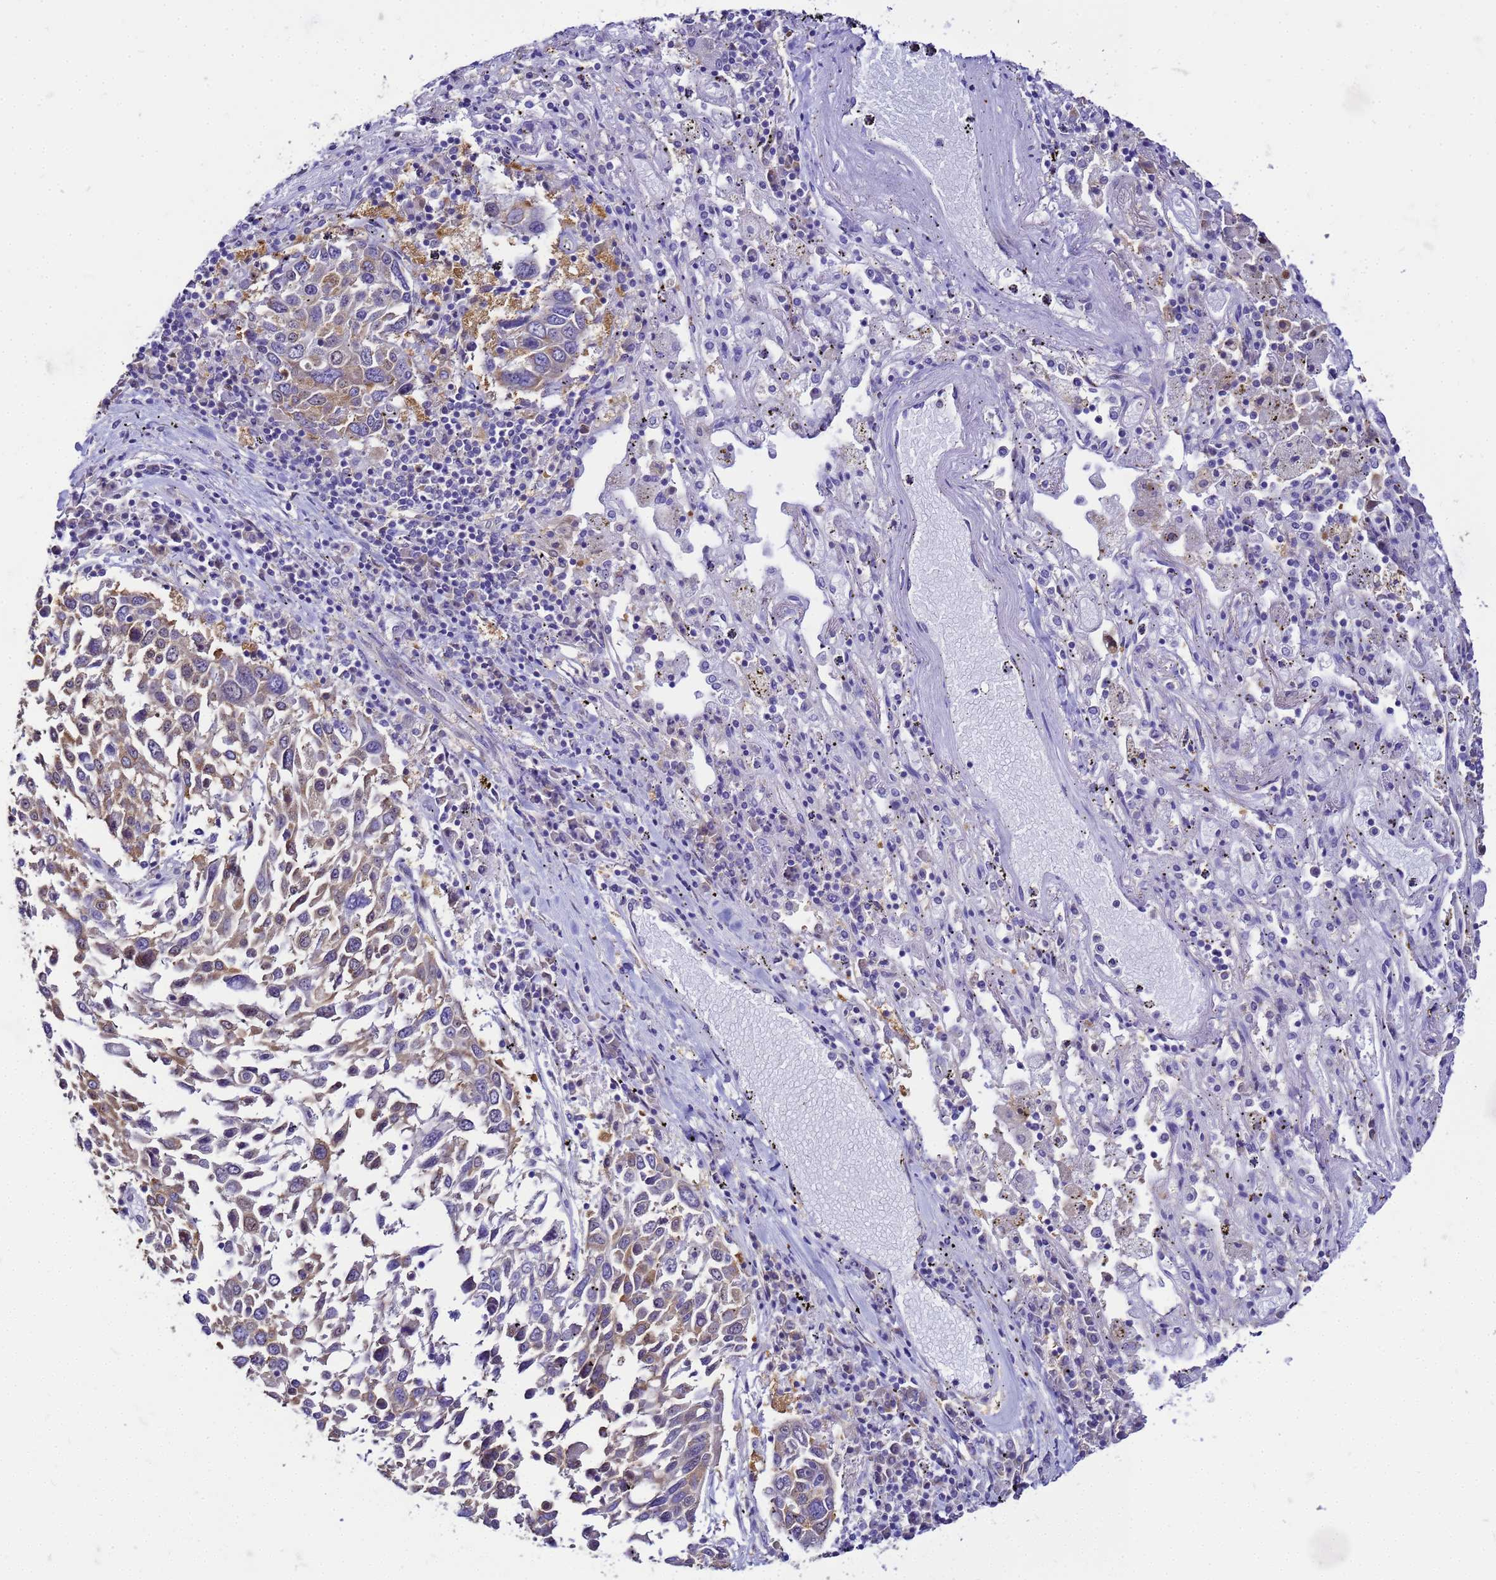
{"staining": {"intensity": "moderate", "quantity": "<25%", "location": "cytoplasmic/membranous"}, "tissue": "lung cancer", "cell_type": "Tumor cells", "image_type": "cancer", "snomed": [{"axis": "morphology", "description": "Squamous cell carcinoma, NOS"}, {"axis": "topography", "description": "Lung"}], "caption": "Squamous cell carcinoma (lung) tissue shows moderate cytoplasmic/membranous expression in about <25% of tumor cells, visualized by immunohistochemistry.", "gene": "NARS1", "patient": {"sex": "male", "age": 65}}